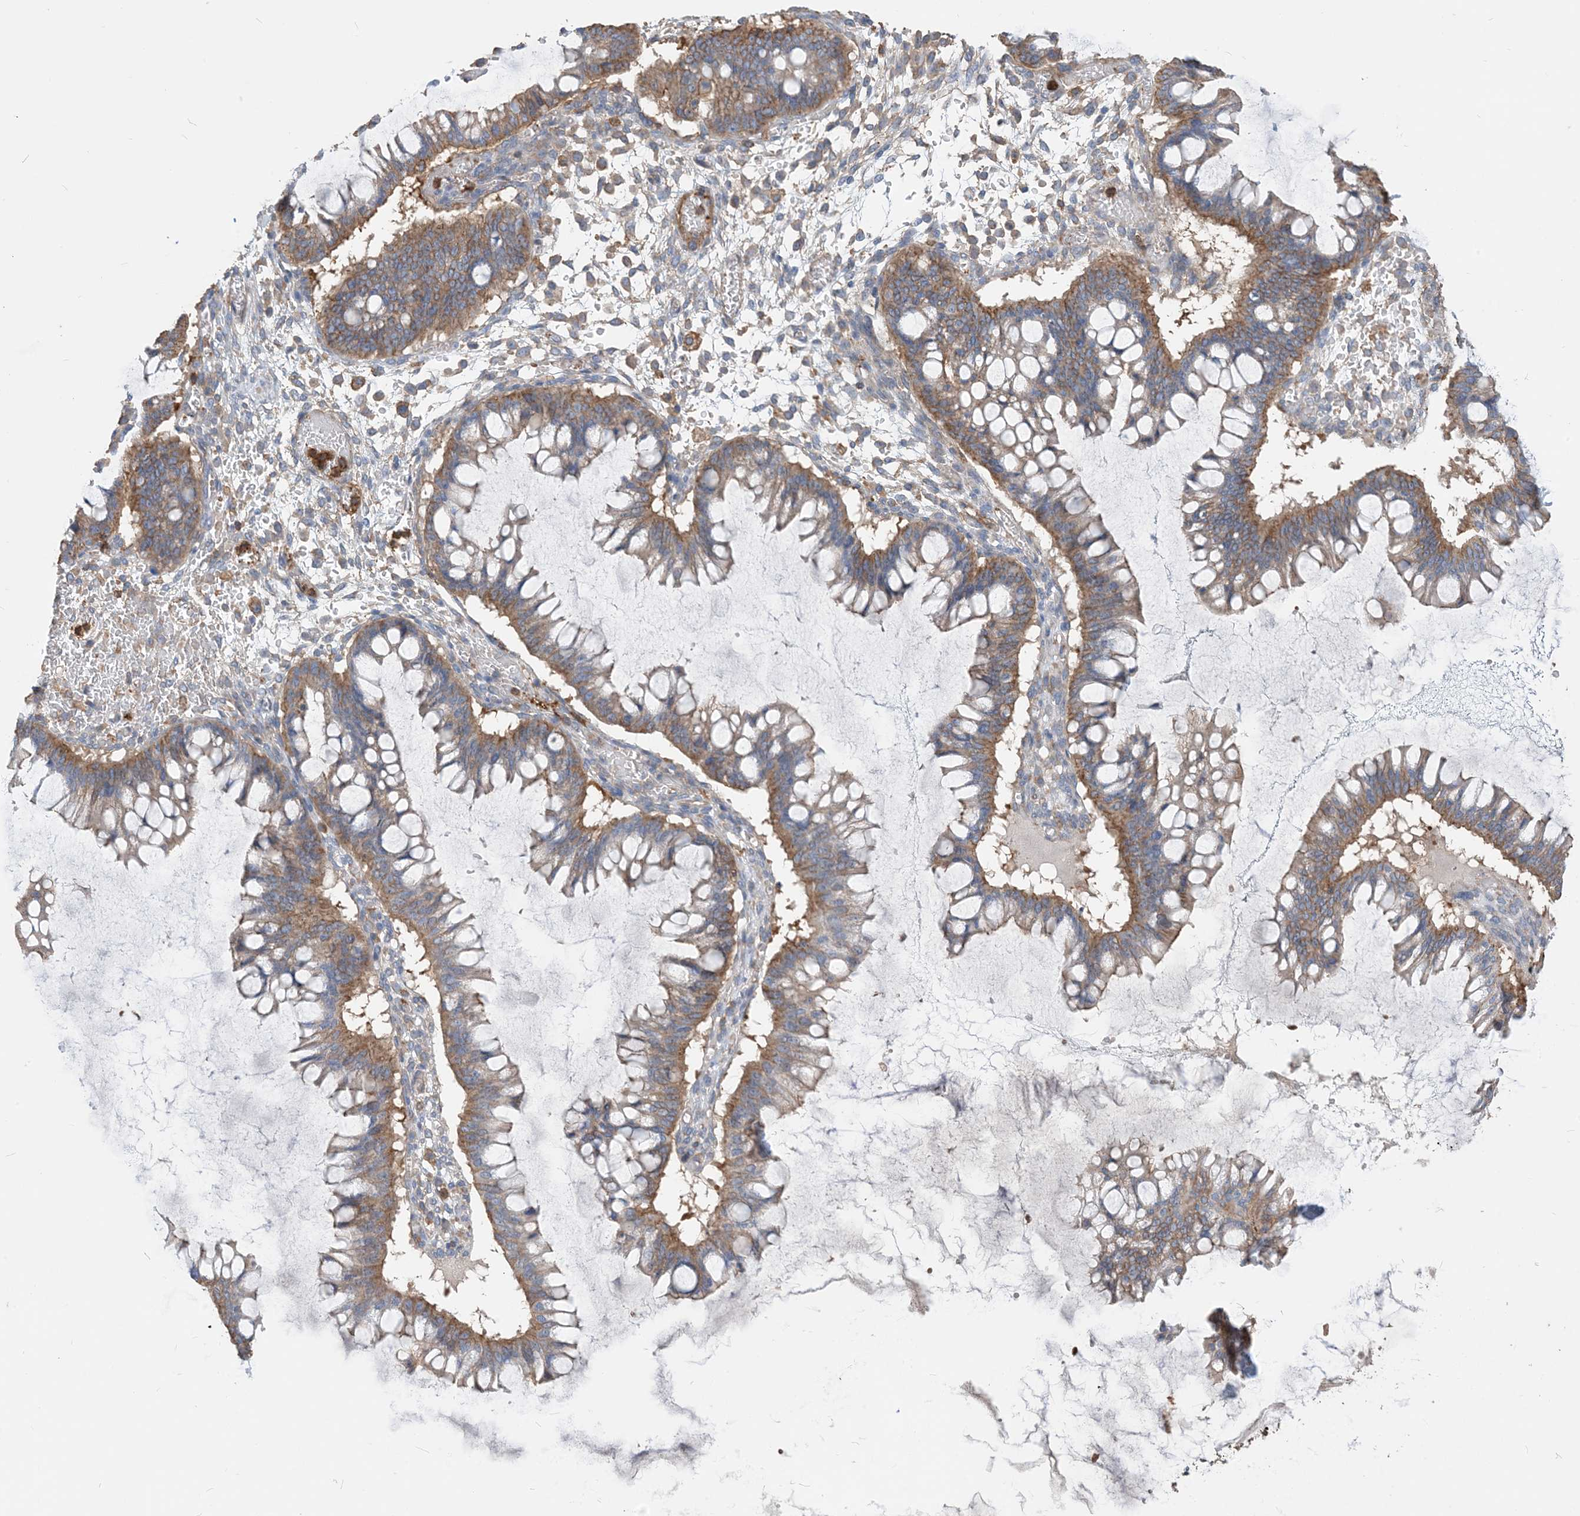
{"staining": {"intensity": "moderate", "quantity": "25%-75%", "location": "cytoplasmic/membranous"}, "tissue": "ovarian cancer", "cell_type": "Tumor cells", "image_type": "cancer", "snomed": [{"axis": "morphology", "description": "Cystadenocarcinoma, mucinous, NOS"}, {"axis": "topography", "description": "Ovary"}], "caption": "Protein analysis of mucinous cystadenocarcinoma (ovarian) tissue demonstrates moderate cytoplasmic/membranous expression in about 25%-75% of tumor cells. The protein is shown in brown color, while the nuclei are stained blue.", "gene": "PARVG", "patient": {"sex": "female", "age": 73}}